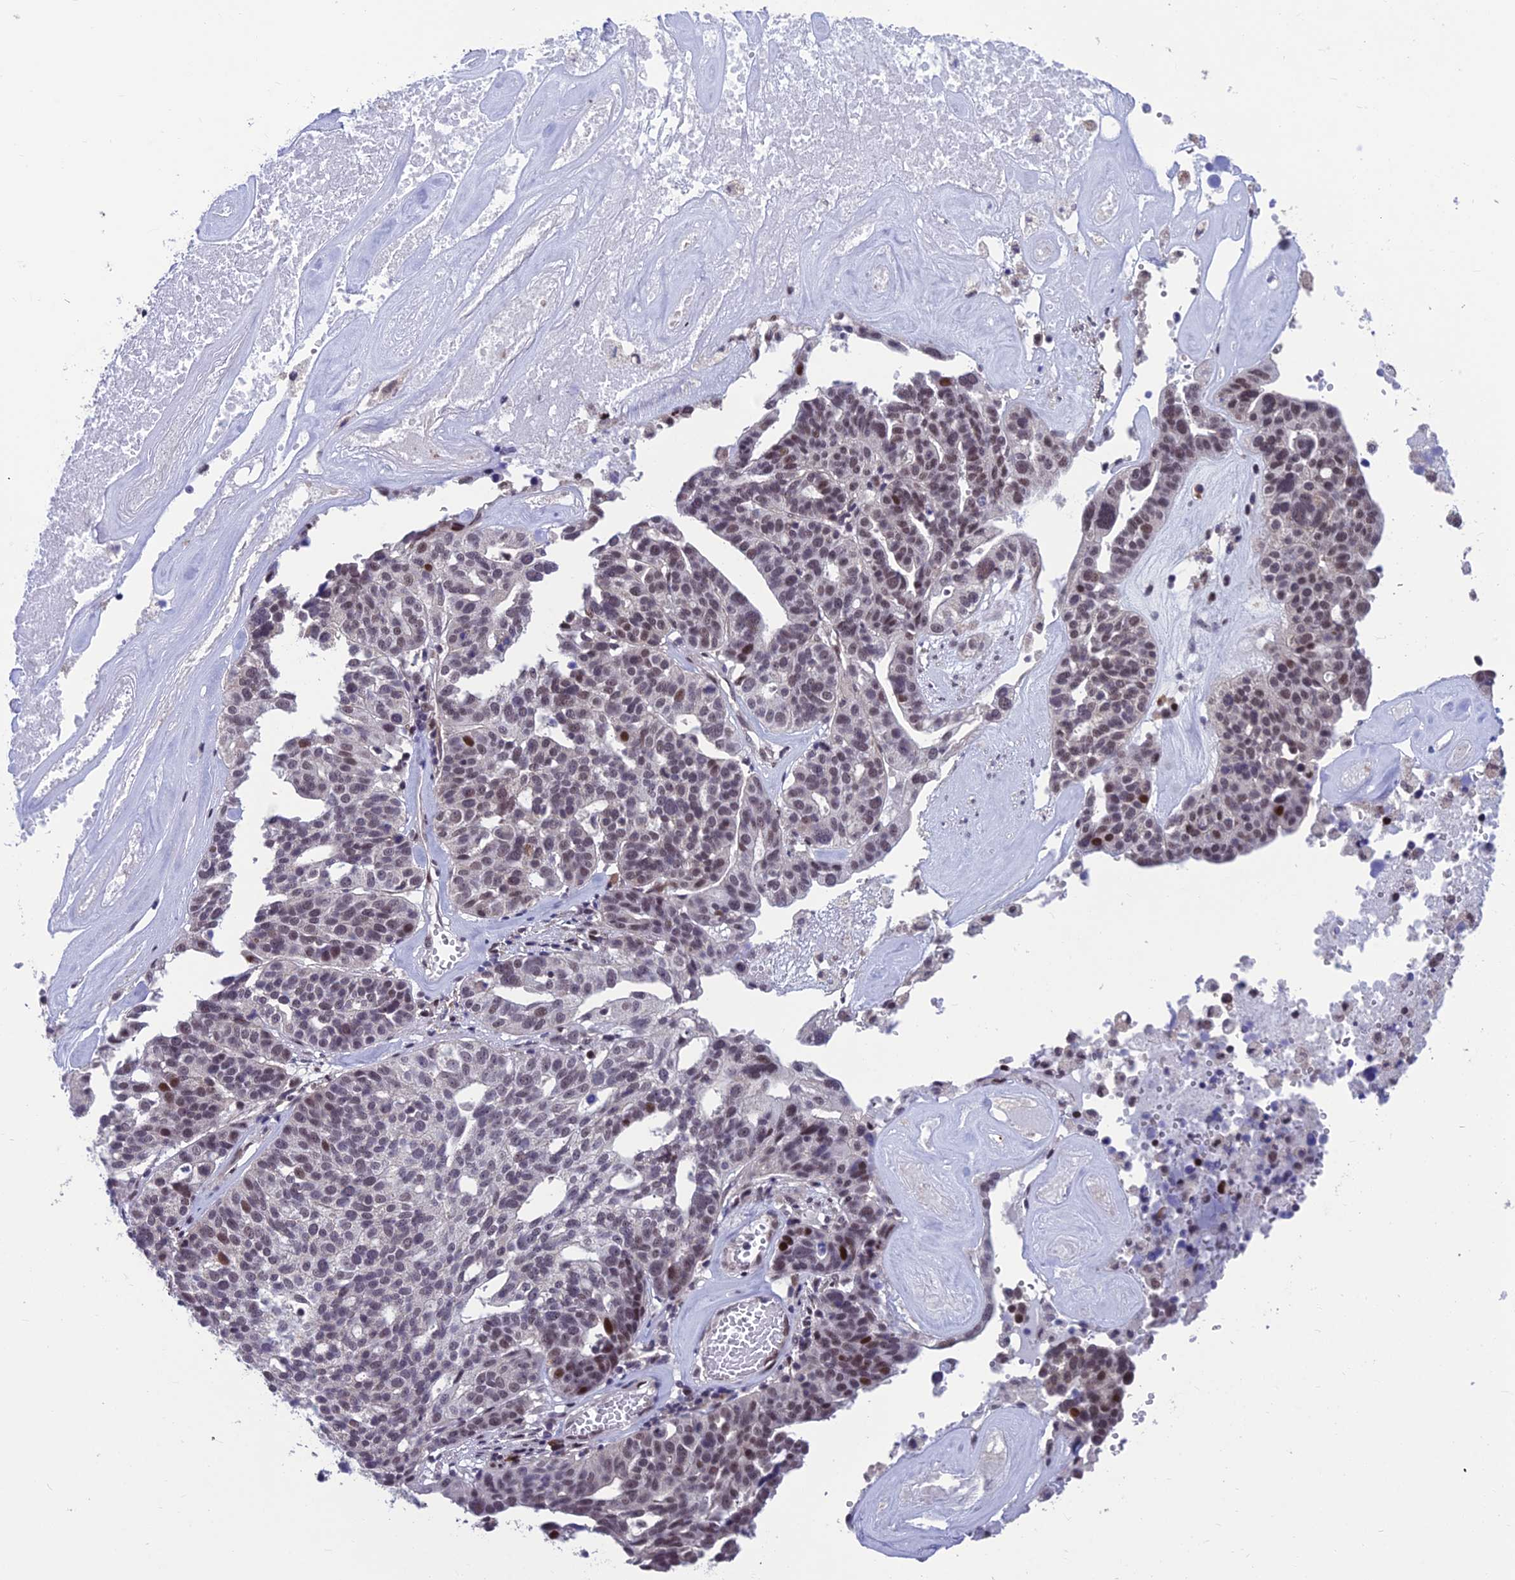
{"staining": {"intensity": "moderate", "quantity": "<25%", "location": "nuclear"}, "tissue": "ovarian cancer", "cell_type": "Tumor cells", "image_type": "cancer", "snomed": [{"axis": "morphology", "description": "Cystadenocarcinoma, serous, NOS"}, {"axis": "topography", "description": "Ovary"}], "caption": "Ovarian cancer (serous cystadenocarcinoma) stained for a protein (brown) shows moderate nuclear positive expression in about <25% of tumor cells.", "gene": "KIAA1191", "patient": {"sex": "female", "age": 59}}